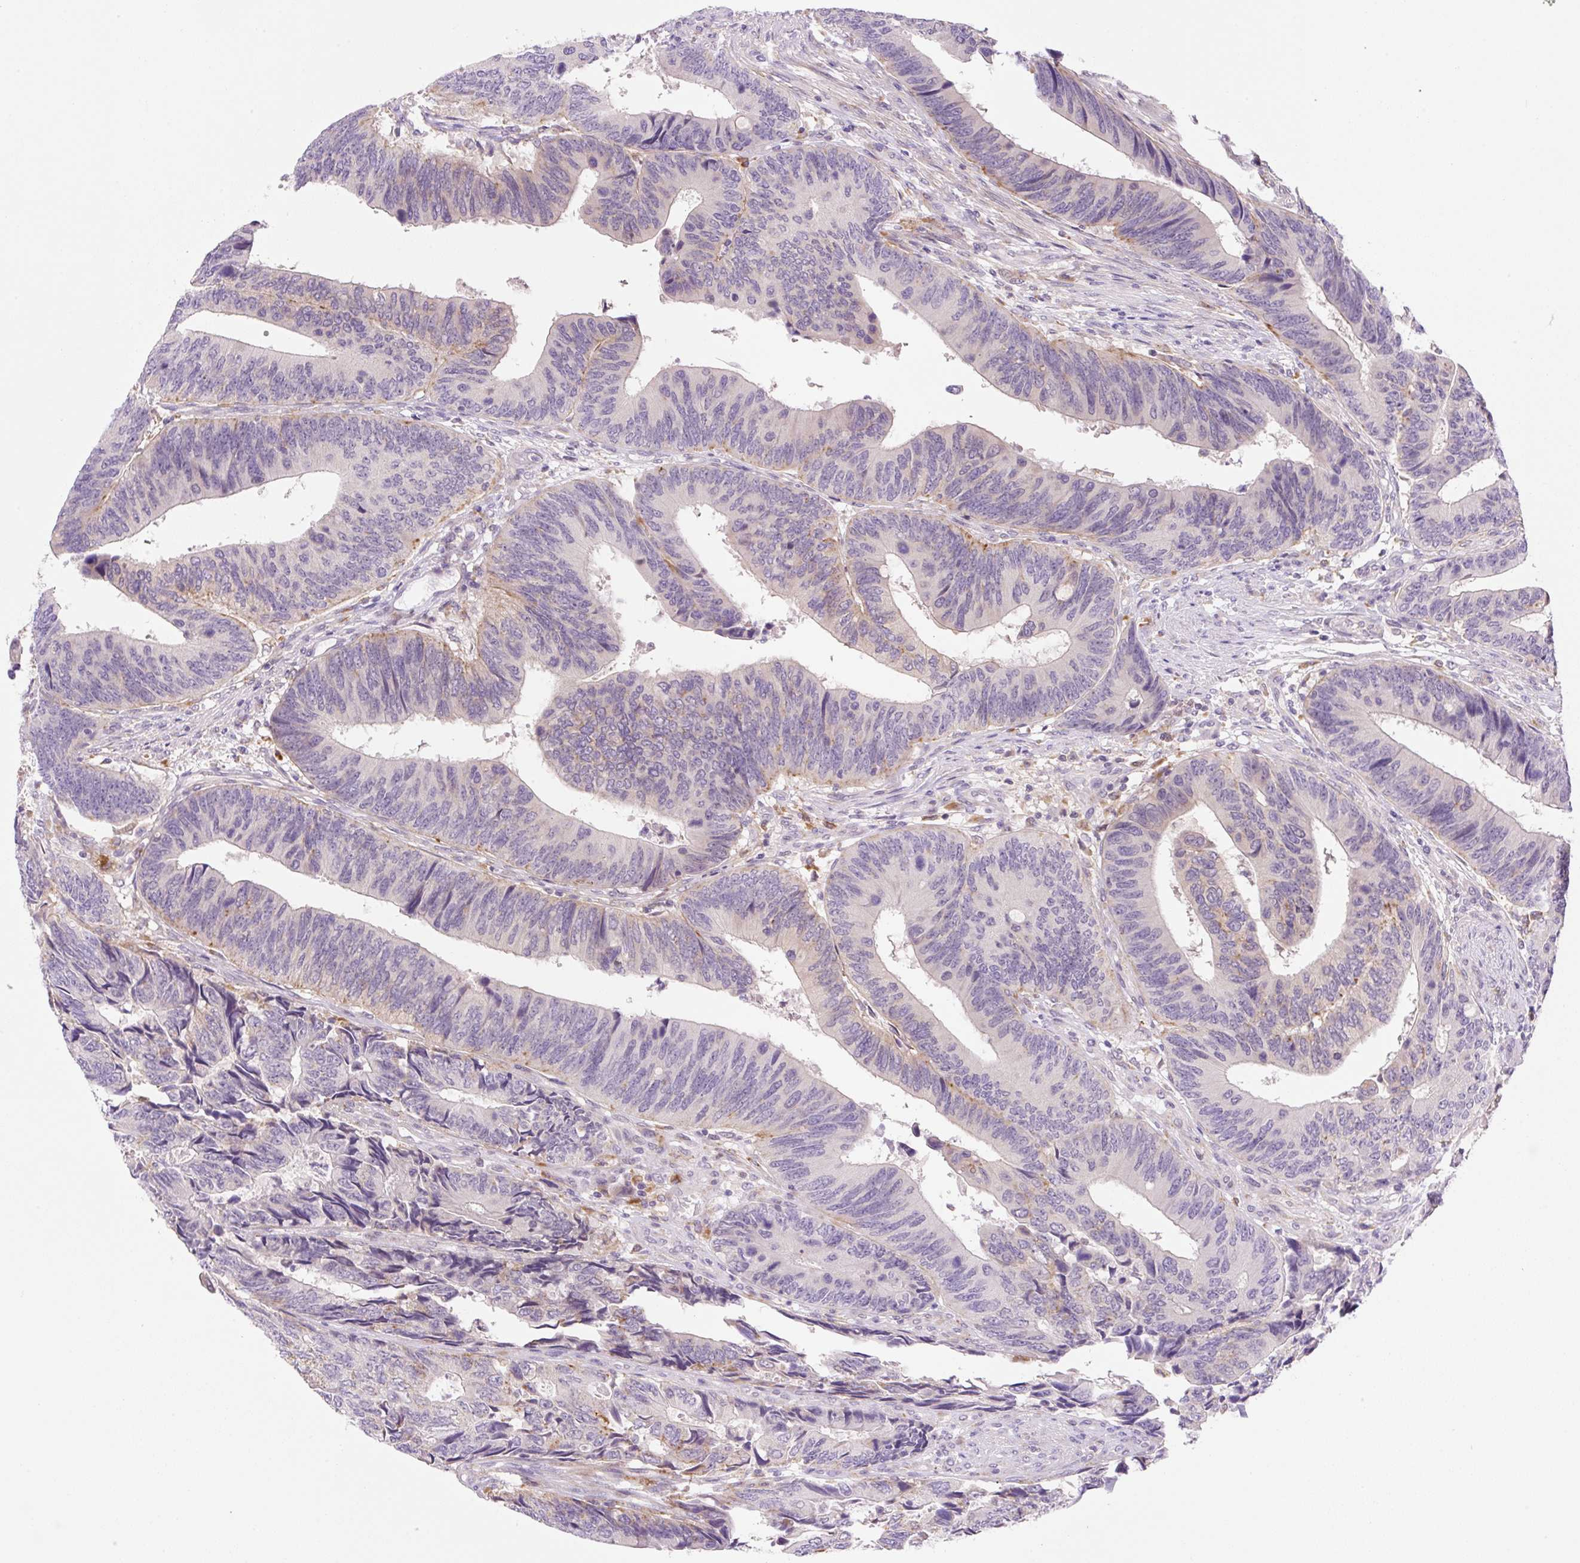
{"staining": {"intensity": "negative", "quantity": "none", "location": "none"}, "tissue": "colorectal cancer", "cell_type": "Tumor cells", "image_type": "cancer", "snomed": [{"axis": "morphology", "description": "Adenocarcinoma, NOS"}, {"axis": "topography", "description": "Colon"}], "caption": "IHC micrograph of neoplastic tissue: adenocarcinoma (colorectal) stained with DAB demonstrates no significant protein staining in tumor cells.", "gene": "CEBPZOS", "patient": {"sex": "male", "age": 87}}